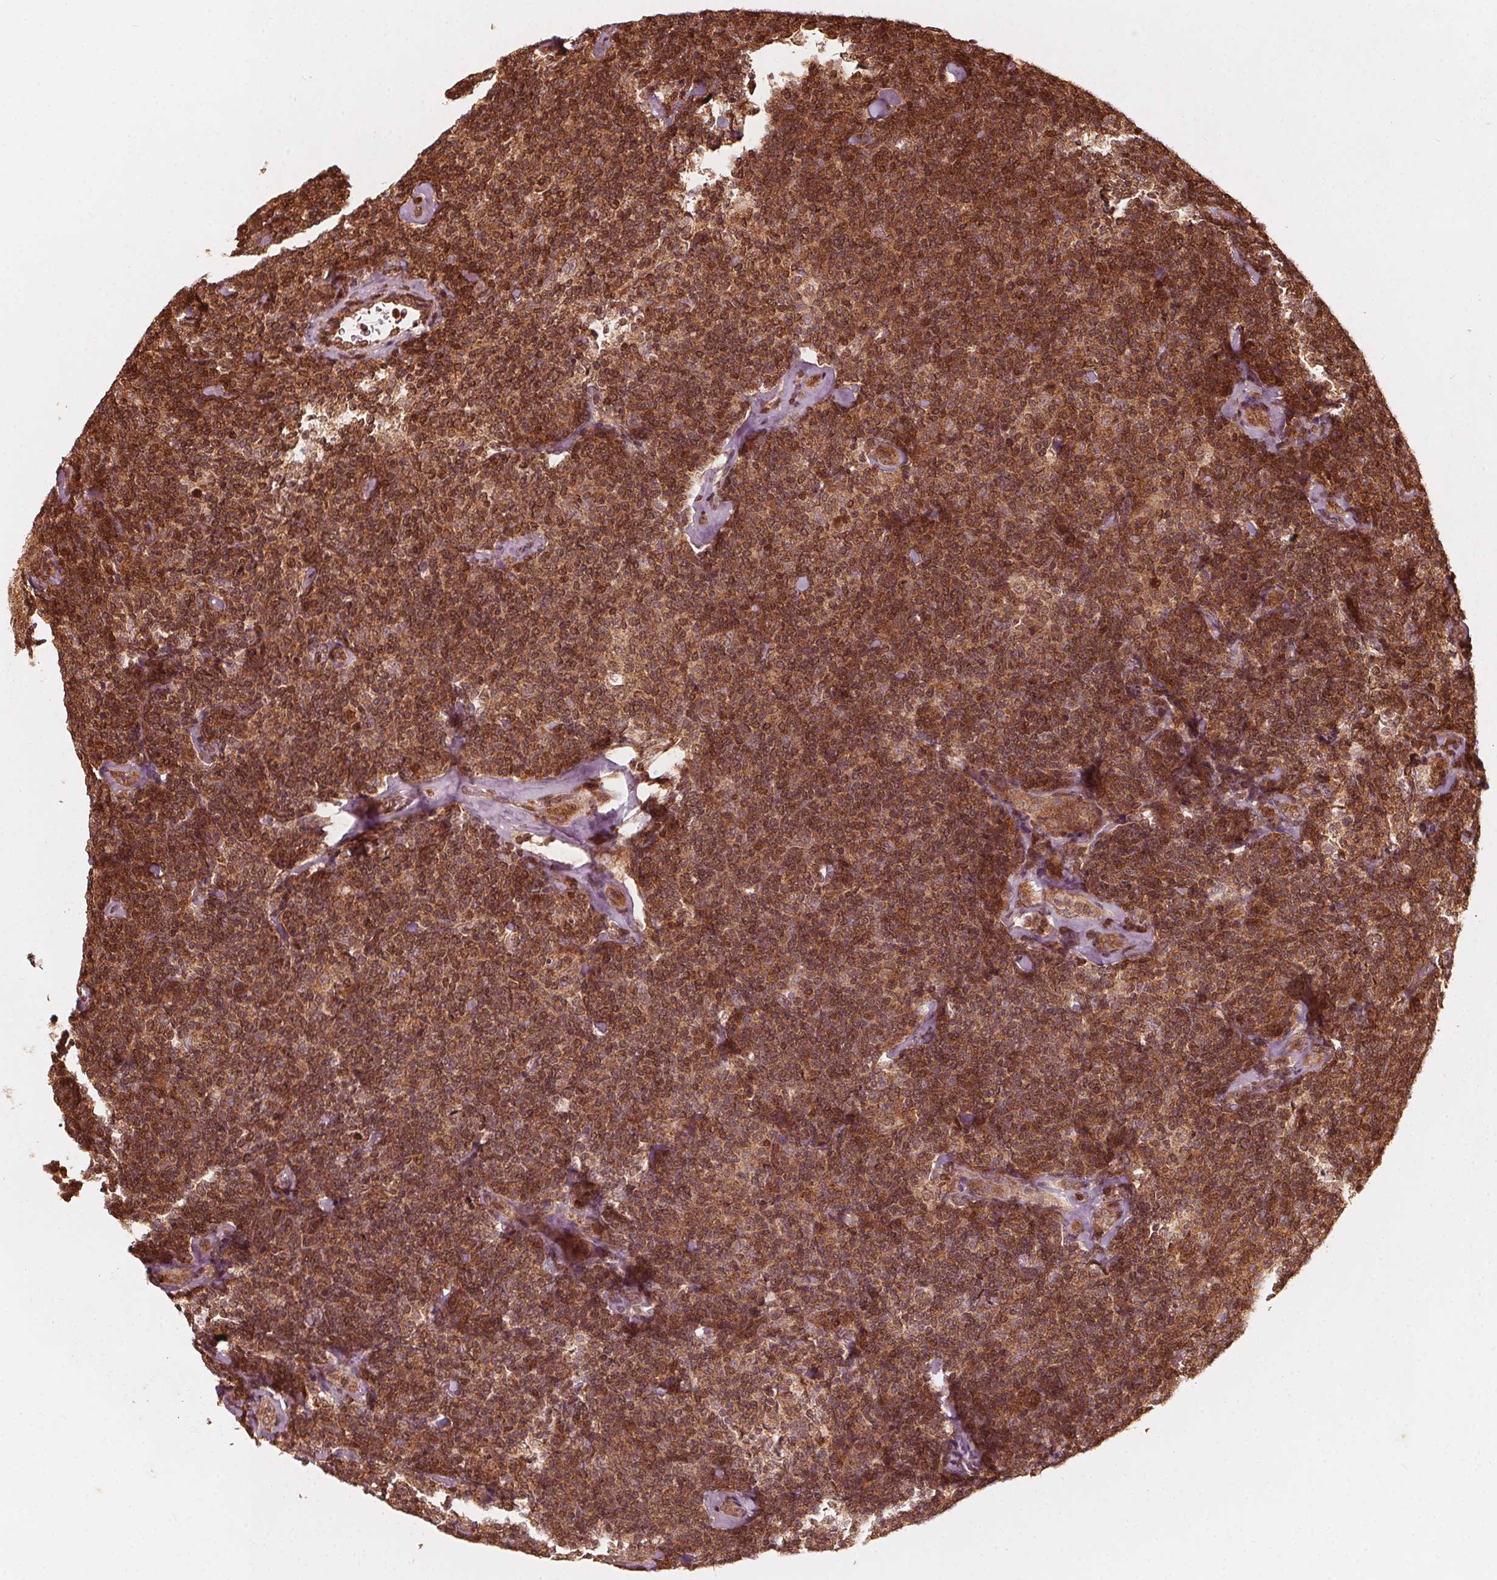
{"staining": {"intensity": "moderate", "quantity": ">75%", "location": "cytoplasmic/membranous,nuclear"}, "tissue": "lymphoma", "cell_type": "Tumor cells", "image_type": "cancer", "snomed": [{"axis": "morphology", "description": "Malignant lymphoma, non-Hodgkin's type, Low grade"}, {"axis": "topography", "description": "Lymph node"}], "caption": "An image of human lymphoma stained for a protein demonstrates moderate cytoplasmic/membranous and nuclear brown staining in tumor cells.", "gene": "AIP", "patient": {"sex": "female", "age": 56}}